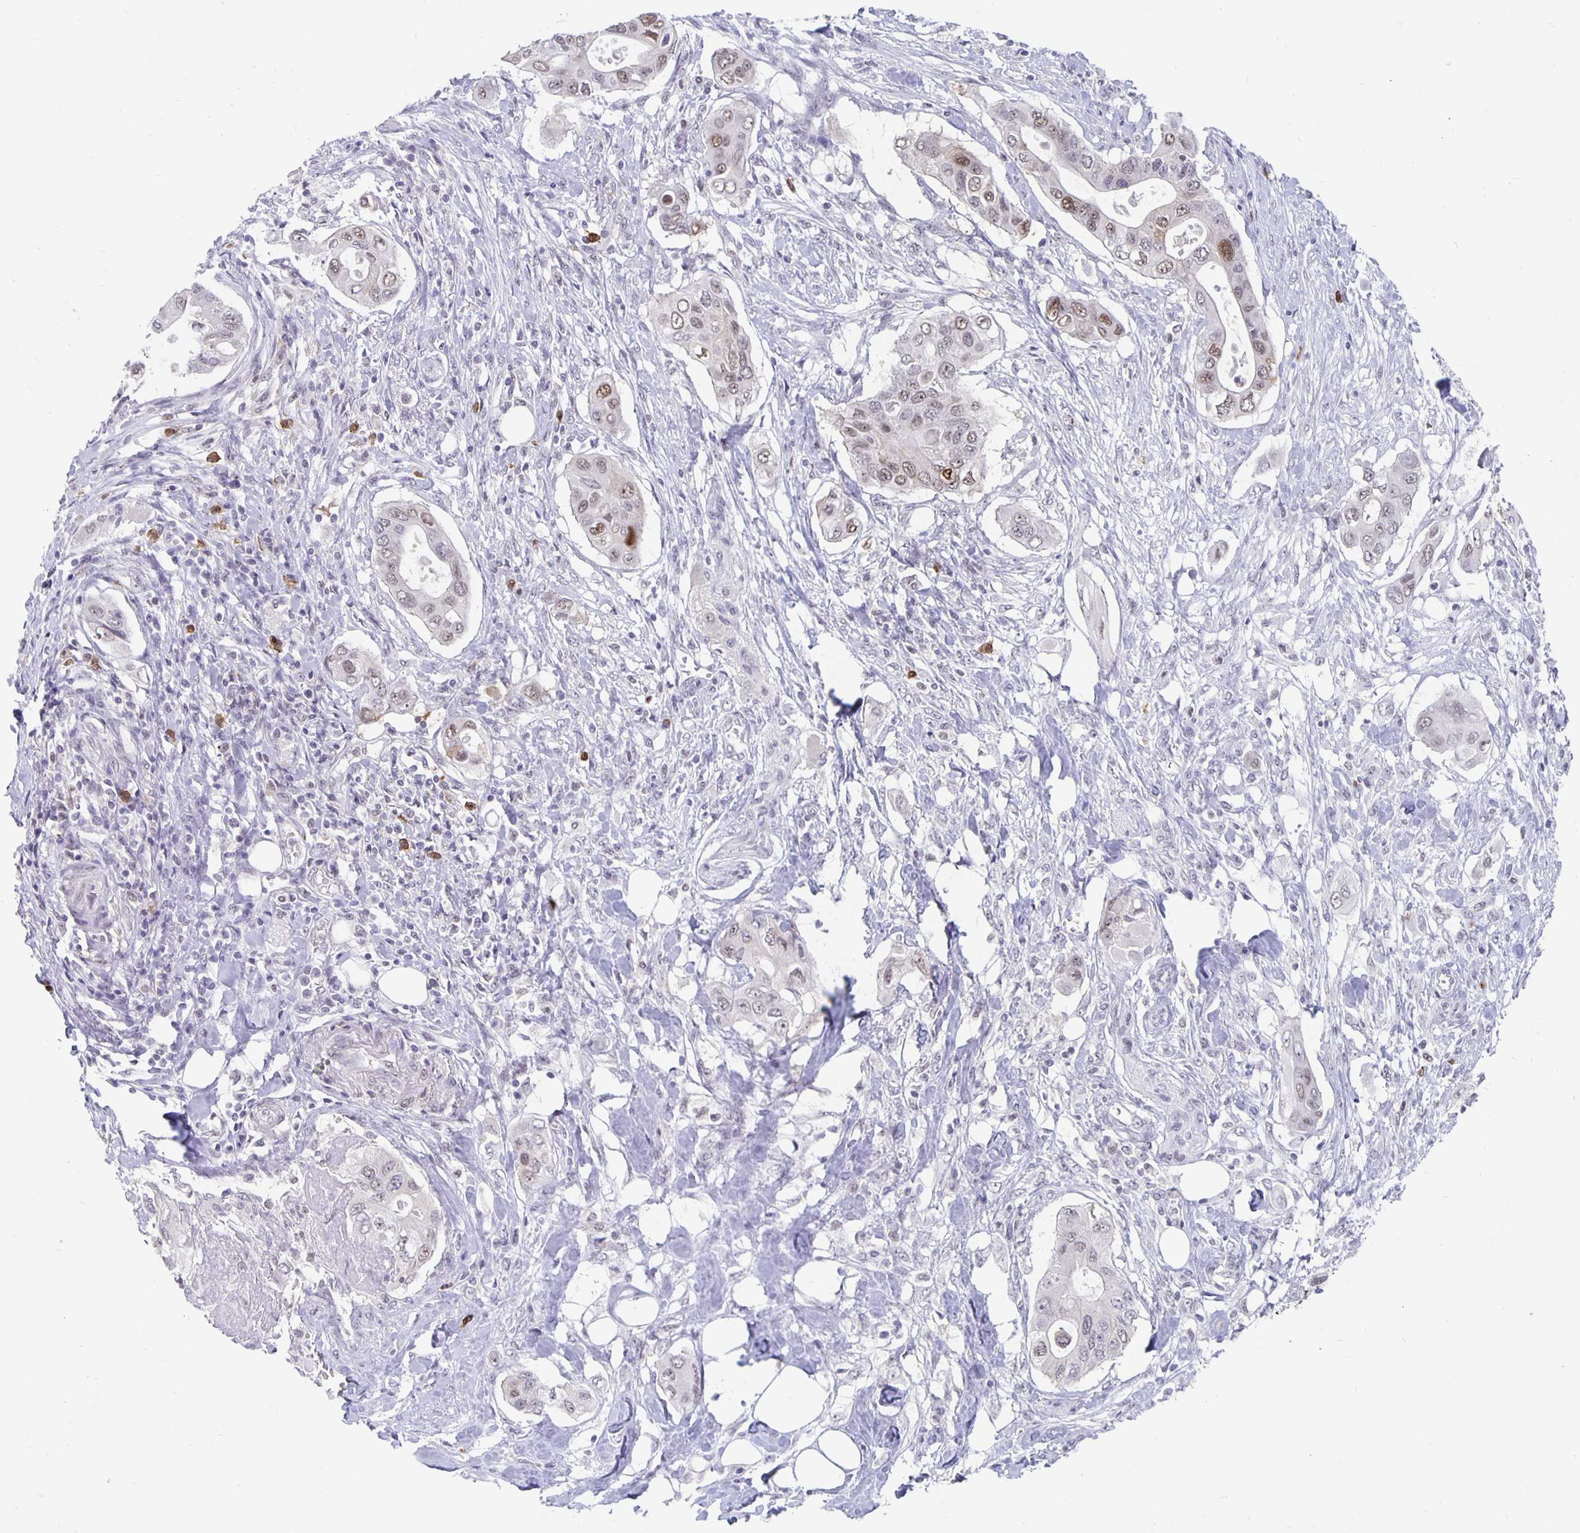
{"staining": {"intensity": "weak", "quantity": "25%-75%", "location": "nuclear"}, "tissue": "pancreatic cancer", "cell_type": "Tumor cells", "image_type": "cancer", "snomed": [{"axis": "morphology", "description": "Adenocarcinoma, NOS"}, {"axis": "topography", "description": "Pancreas"}], "caption": "Immunohistochemical staining of human pancreatic cancer shows low levels of weak nuclear expression in approximately 25%-75% of tumor cells.", "gene": "ZNF691", "patient": {"sex": "female", "age": 63}}